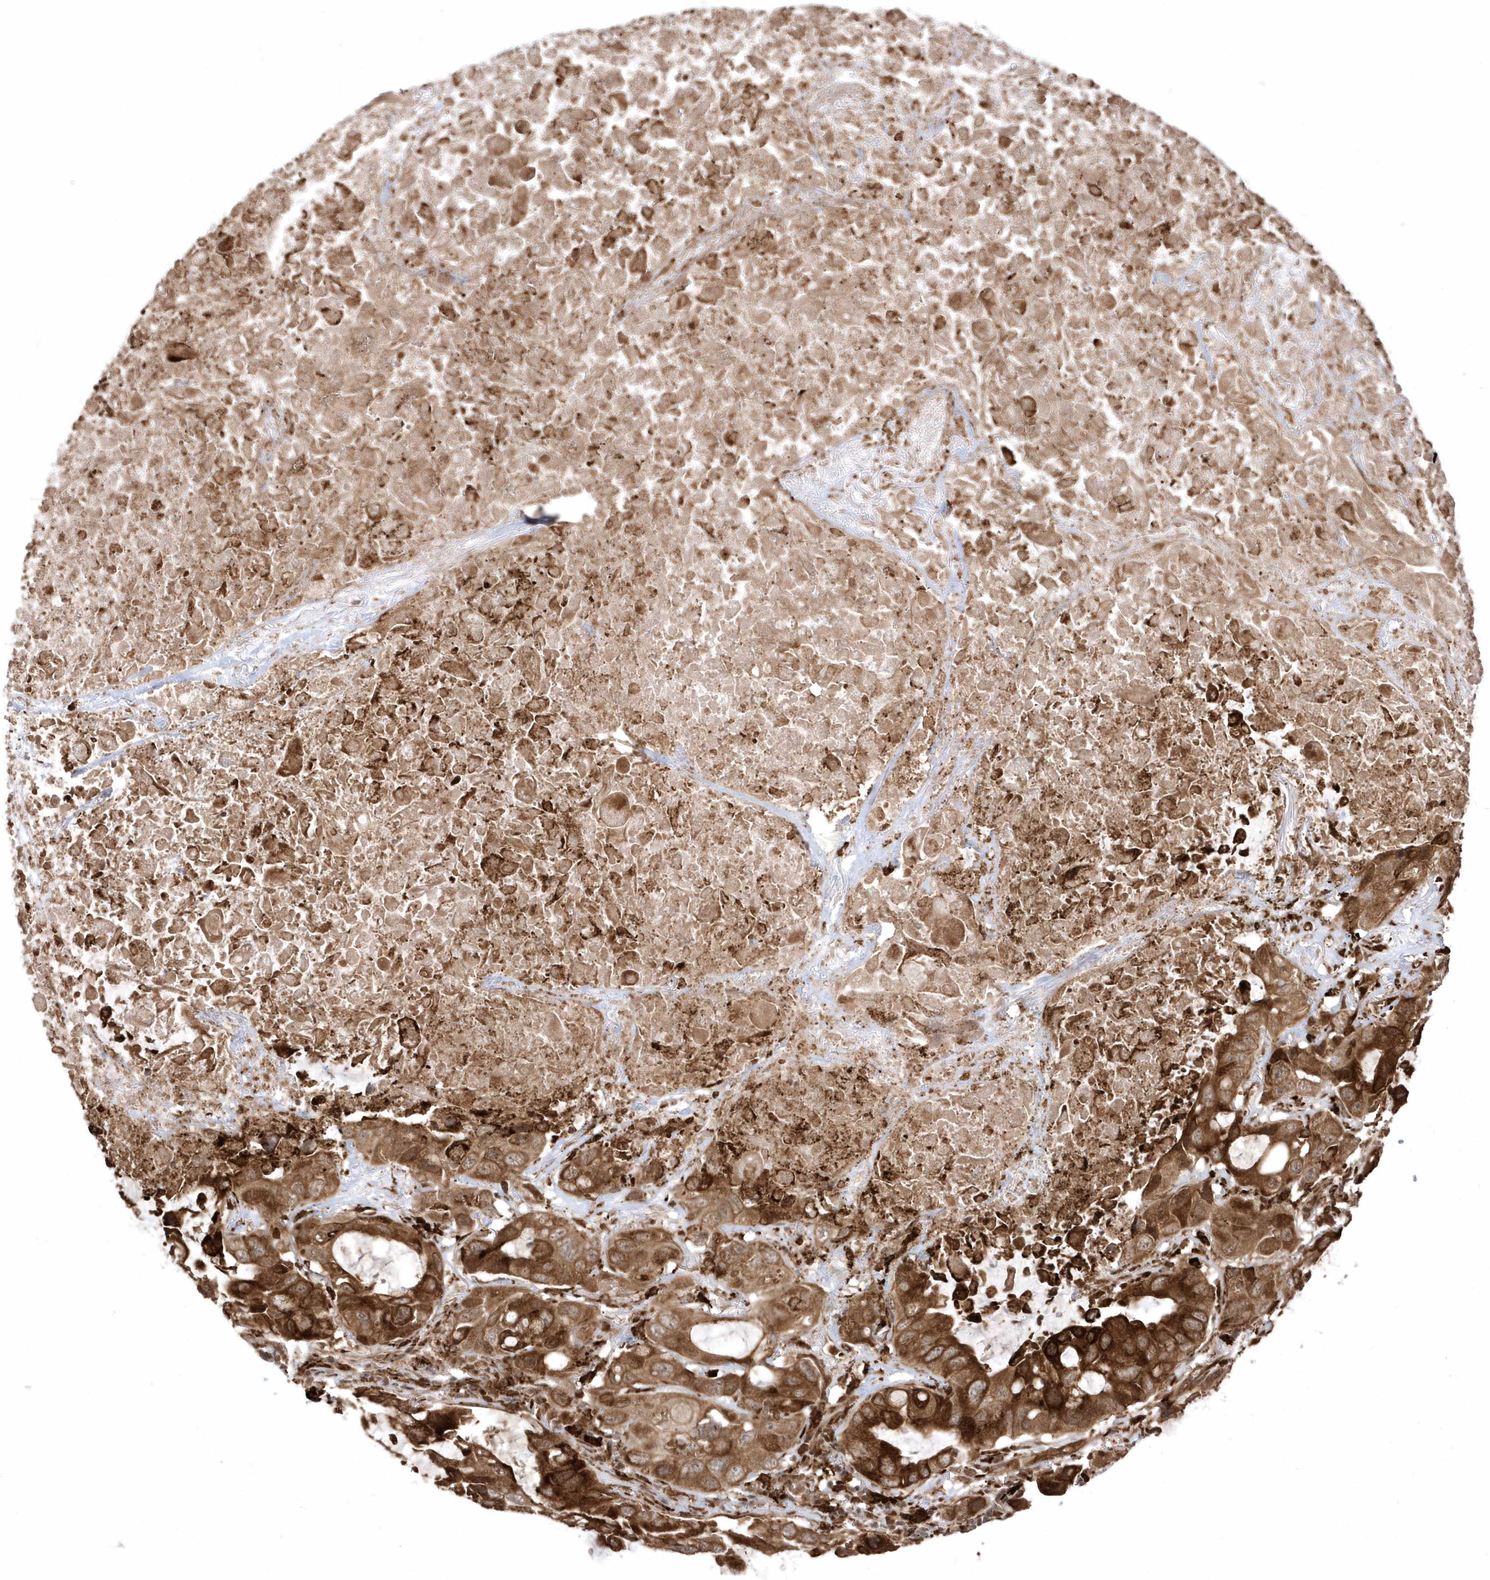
{"staining": {"intensity": "strong", "quantity": ">75%", "location": "cytoplasmic/membranous"}, "tissue": "lung cancer", "cell_type": "Tumor cells", "image_type": "cancer", "snomed": [{"axis": "morphology", "description": "Squamous cell carcinoma, NOS"}, {"axis": "topography", "description": "Lung"}], "caption": "Immunohistochemical staining of lung cancer (squamous cell carcinoma) demonstrates strong cytoplasmic/membranous protein staining in approximately >75% of tumor cells. Nuclei are stained in blue.", "gene": "EPC2", "patient": {"sex": "female", "age": 73}}